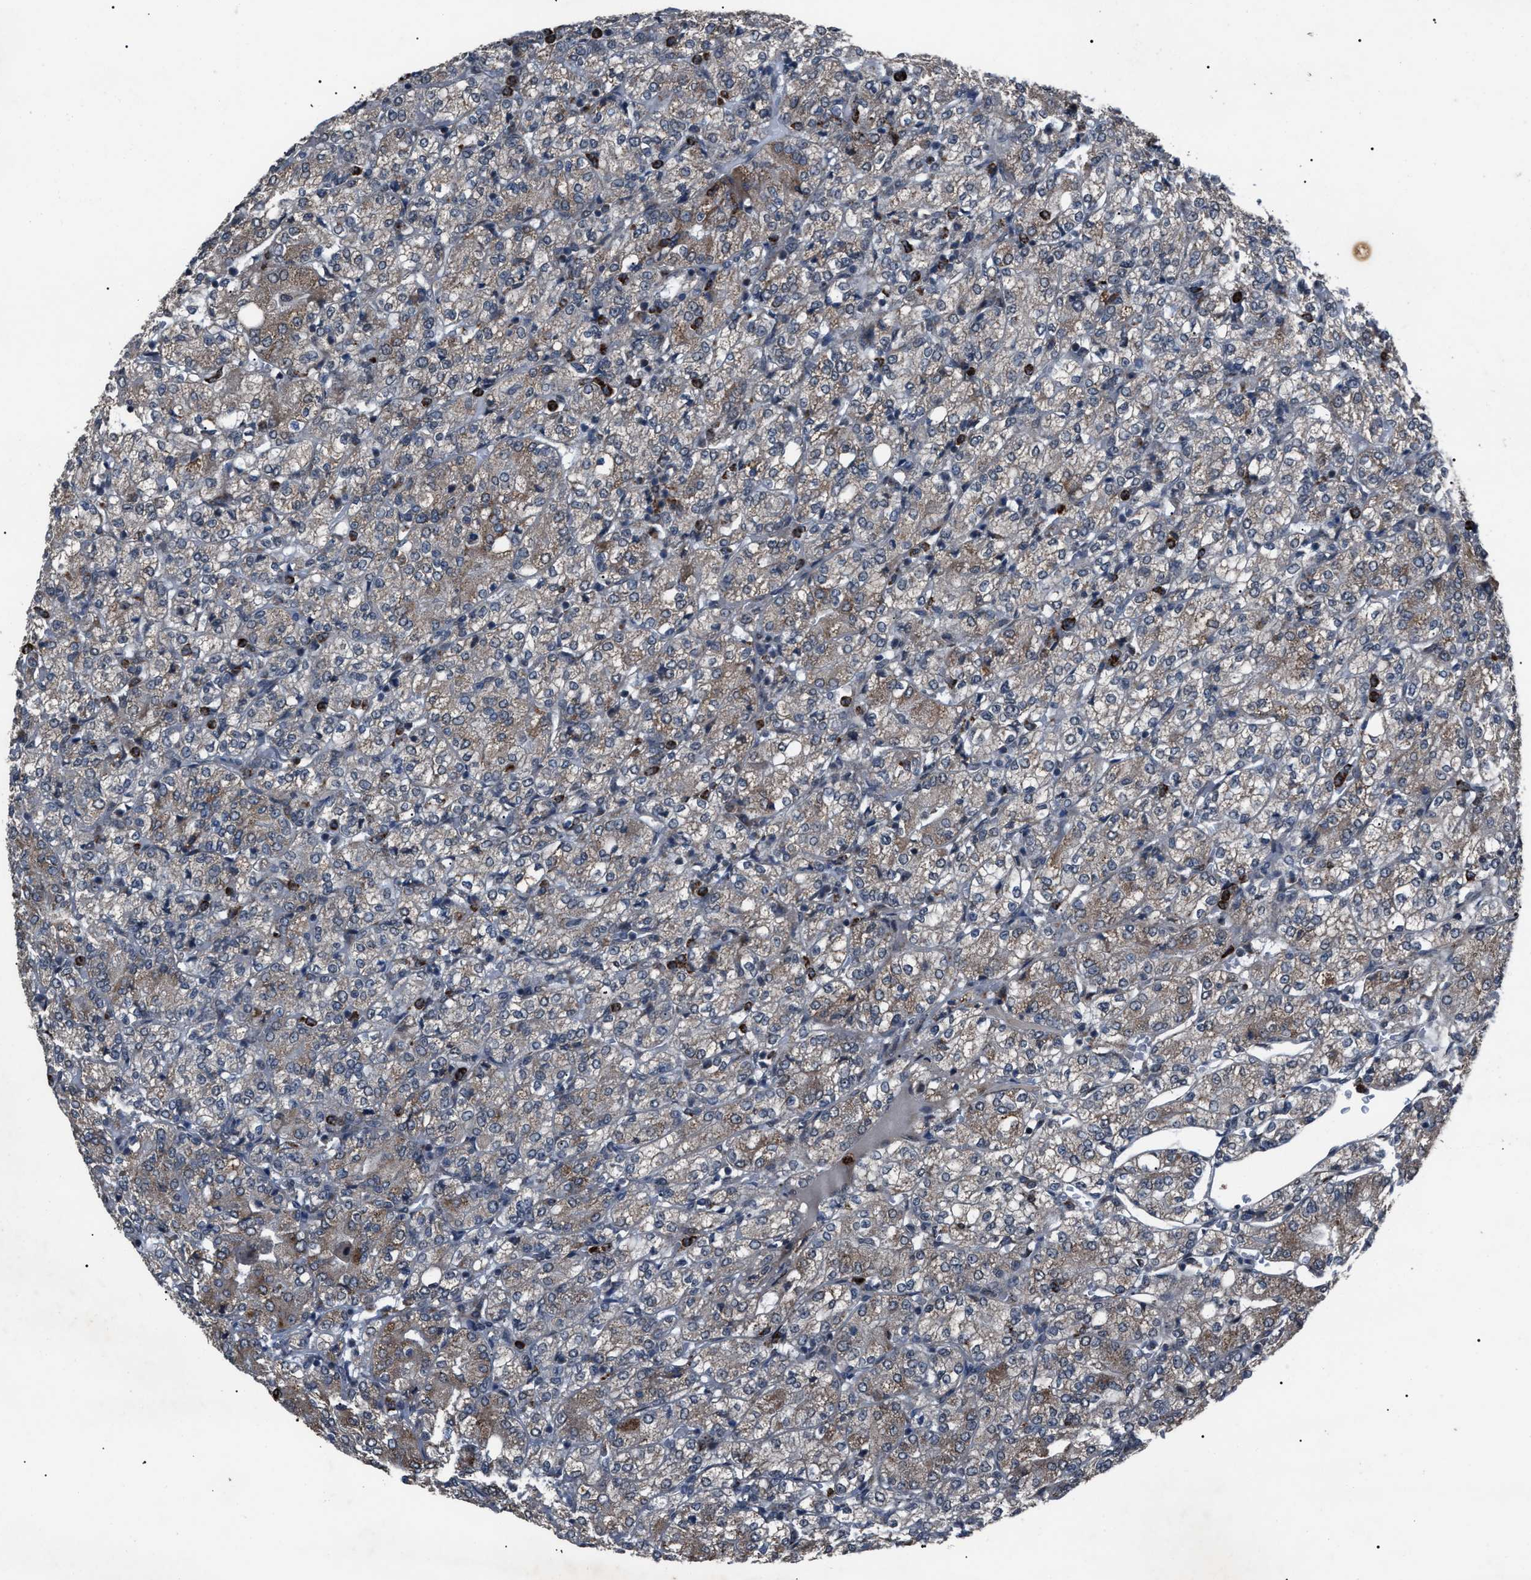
{"staining": {"intensity": "weak", "quantity": "25%-75%", "location": "cytoplasmic/membranous"}, "tissue": "renal cancer", "cell_type": "Tumor cells", "image_type": "cancer", "snomed": [{"axis": "morphology", "description": "Adenocarcinoma, NOS"}, {"axis": "topography", "description": "Kidney"}], "caption": "A low amount of weak cytoplasmic/membranous positivity is identified in approximately 25%-75% of tumor cells in renal adenocarcinoma tissue. The protein is shown in brown color, while the nuclei are stained blue.", "gene": "ZFAND2A", "patient": {"sex": "male", "age": 77}}